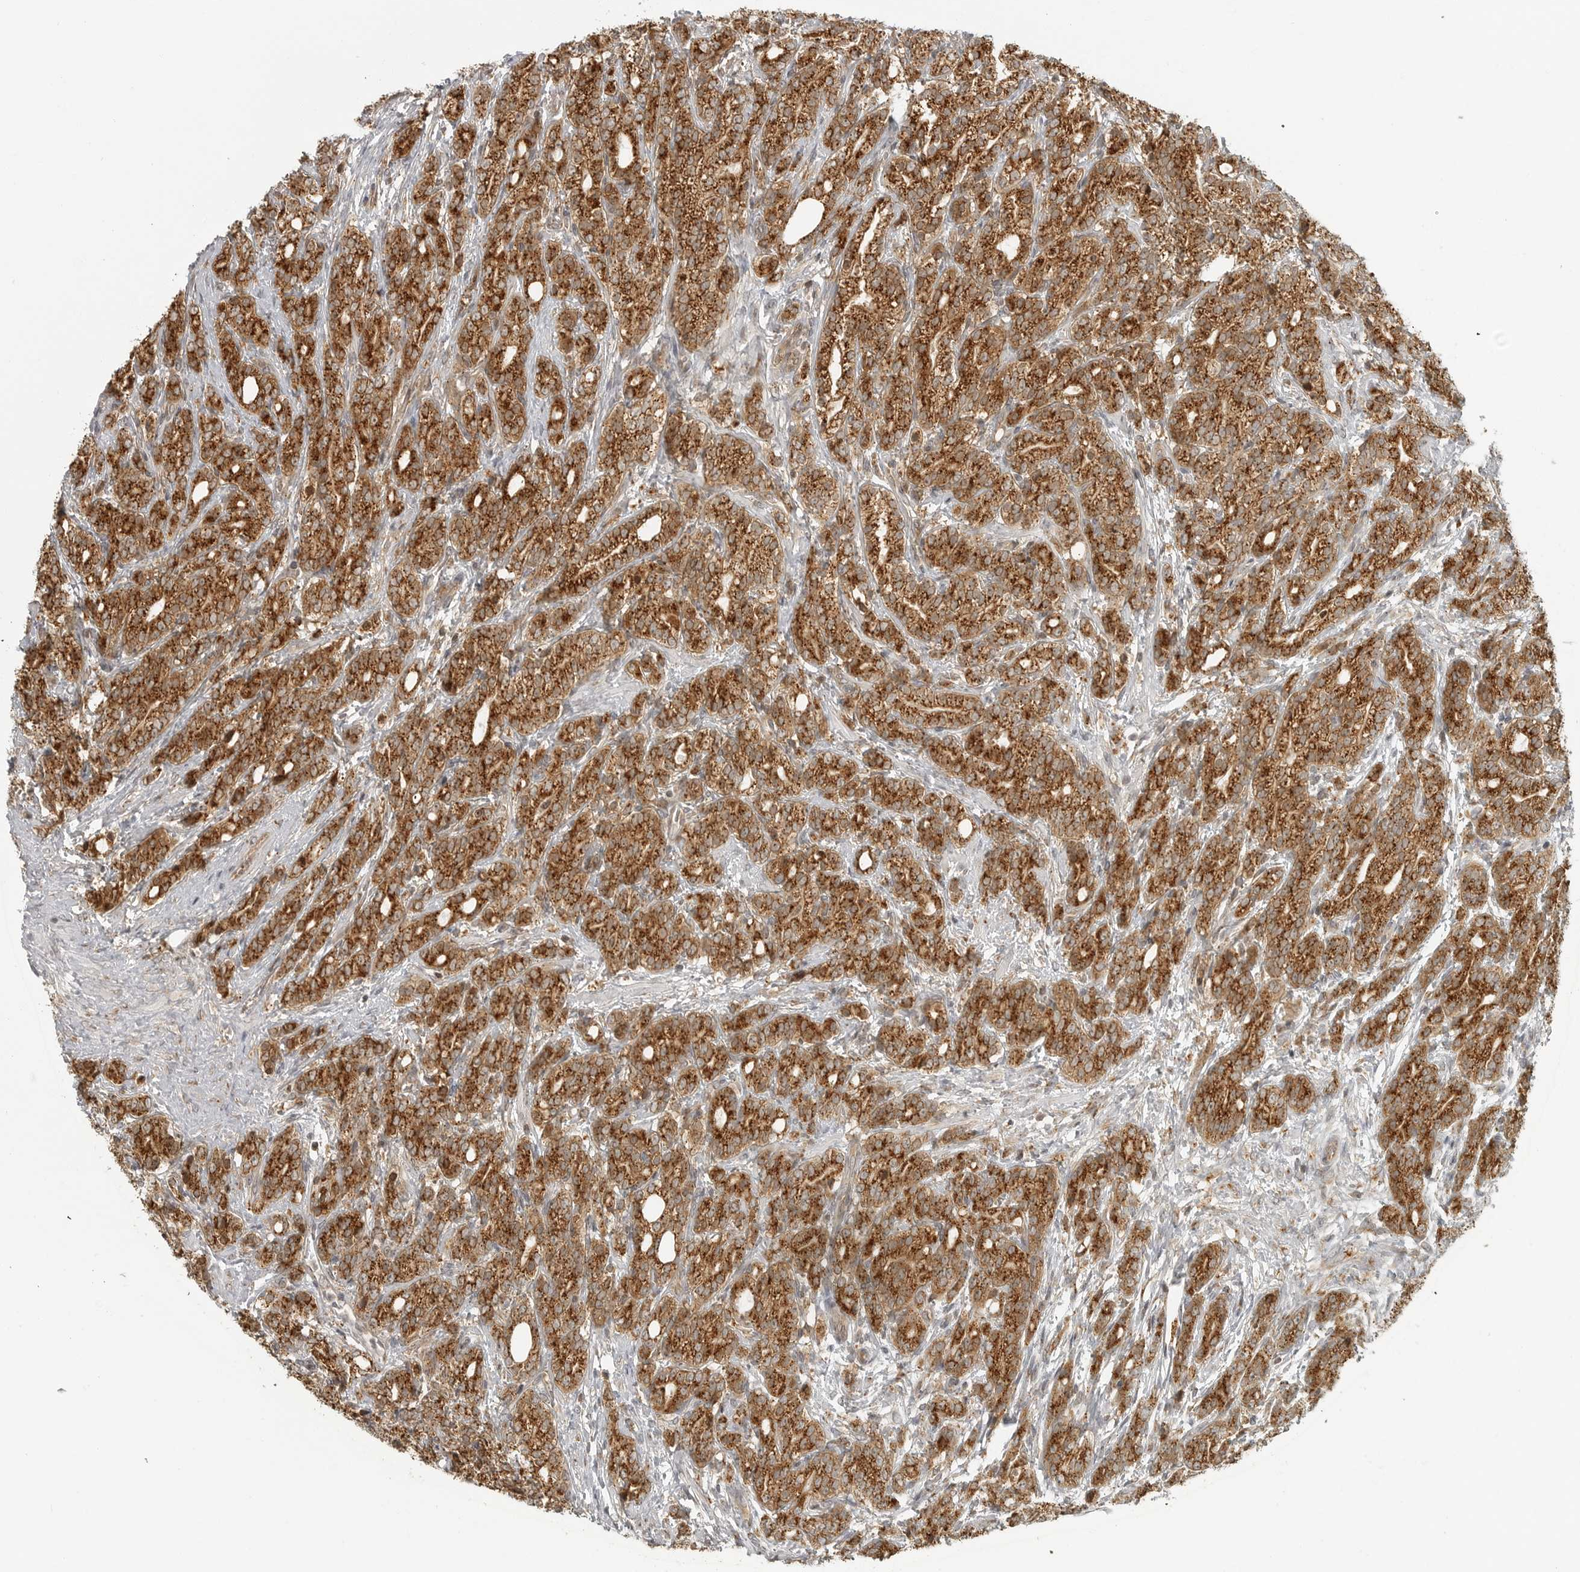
{"staining": {"intensity": "strong", "quantity": ">75%", "location": "cytoplasmic/membranous"}, "tissue": "prostate cancer", "cell_type": "Tumor cells", "image_type": "cancer", "snomed": [{"axis": "morphology", "description": "Adenocarcinoma, High grade"}, {"axis": "topography", "description": "Prostate"}], "caption": "Strong cytoplasmic/membranous staining for a protein is present in about >75% of tumor cells of prostate adenocarcinoma (high-grade) using immunohistochemistry (IHC).", "gene": "COPA", "patient": {"sex": "male", "age": 57}}